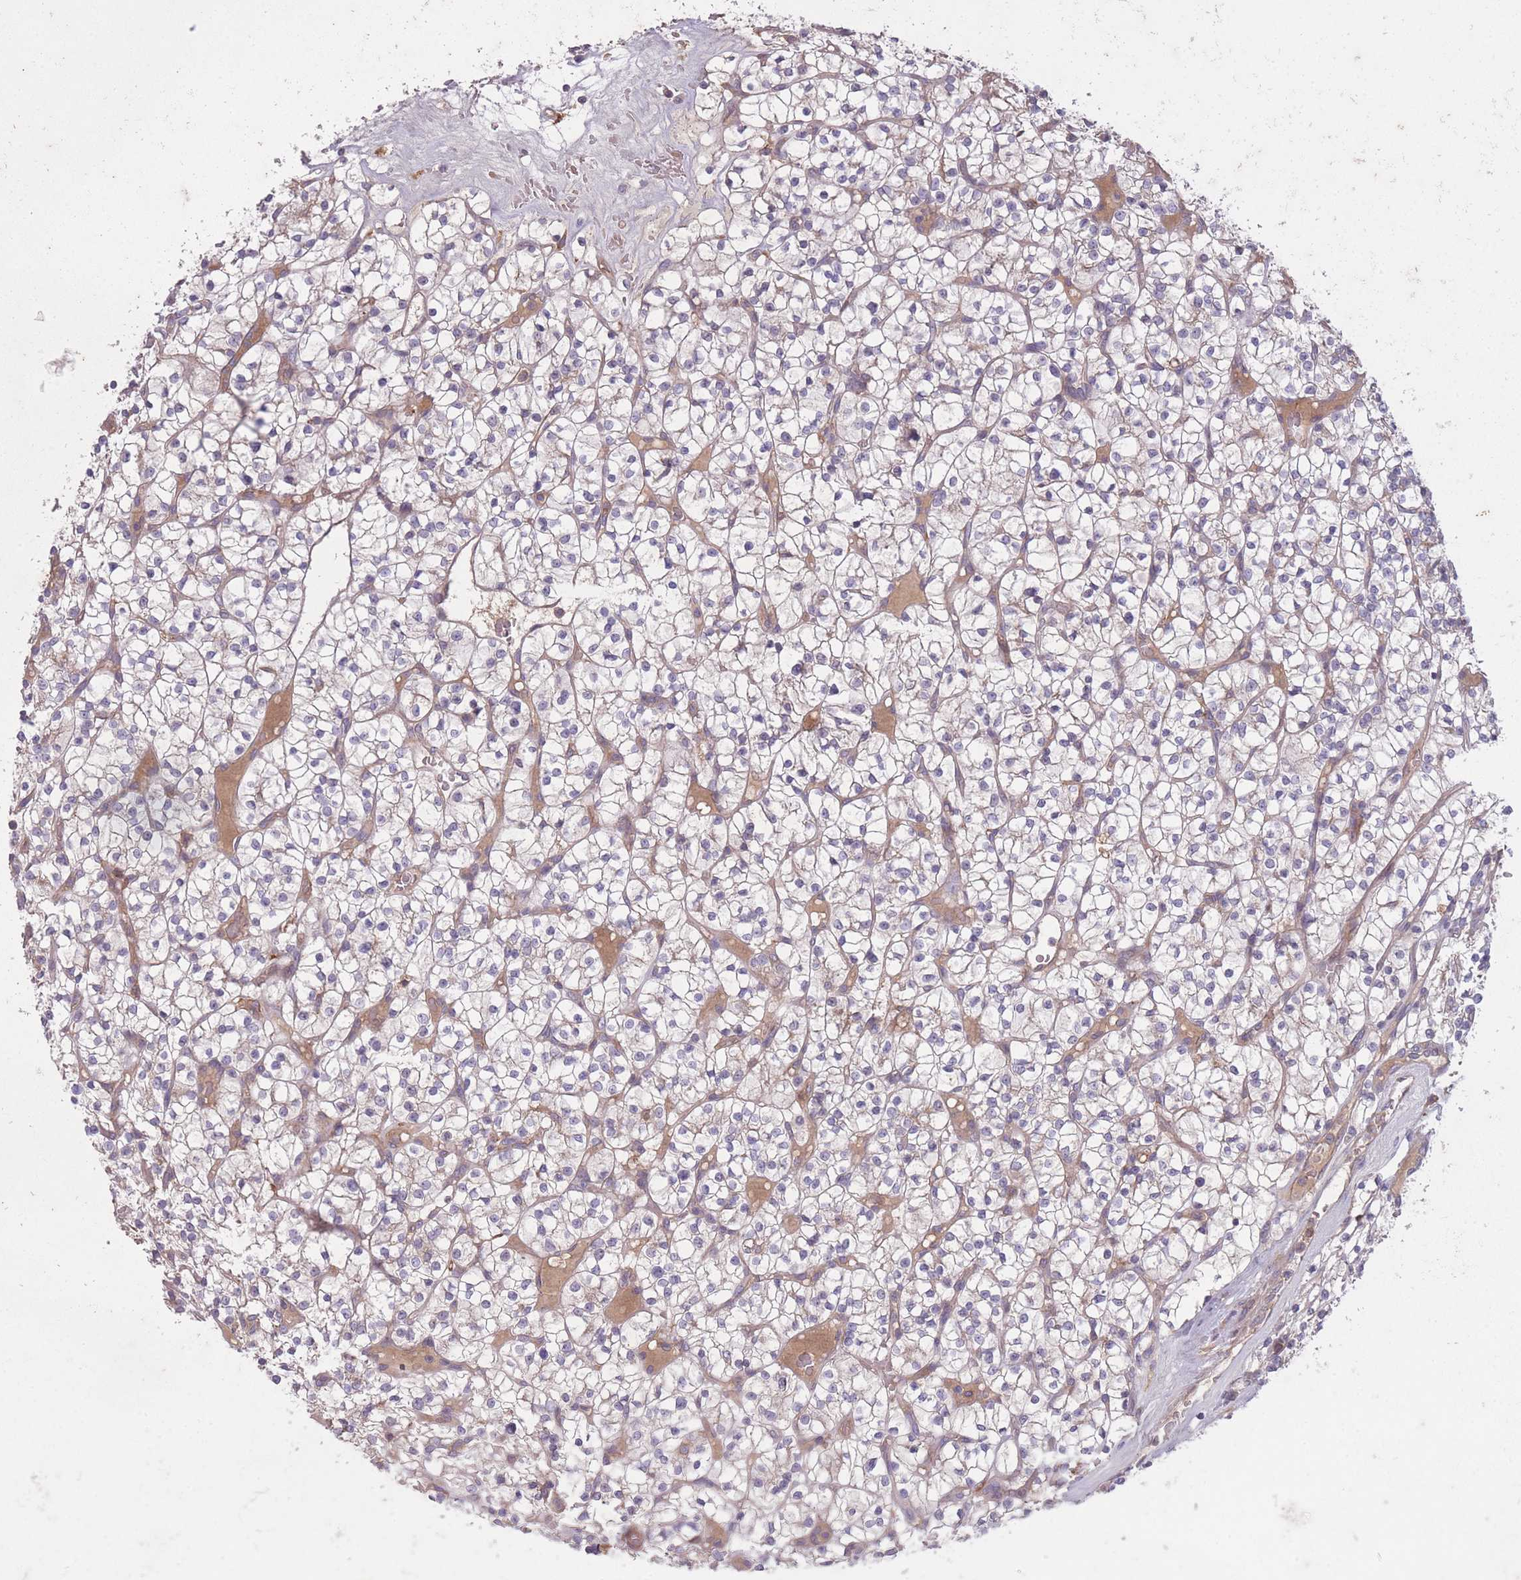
{"staining": {"intensity": "negative", "quantity": "none", "location": "none"}, "tissue": "renal cancer", "cell_type": "Tumor cells", "image_type": "cancer", "snomed": [{"axis": "morphology", "description": "Adenocarcinoma, NOS"}, {"axis": "topography", "description": "Kidney"}], "caption": "IHC of renal cancer (adenocarcinoma) reveals no expression in tumor cells. The staining is performed using DAB (3,3'-diaminobenzidine) brown chromogen with nuclei counter-stained in using hematoxylin.", "gene": "OR2V2", "patient": {"sex": "female", "age": 64}}